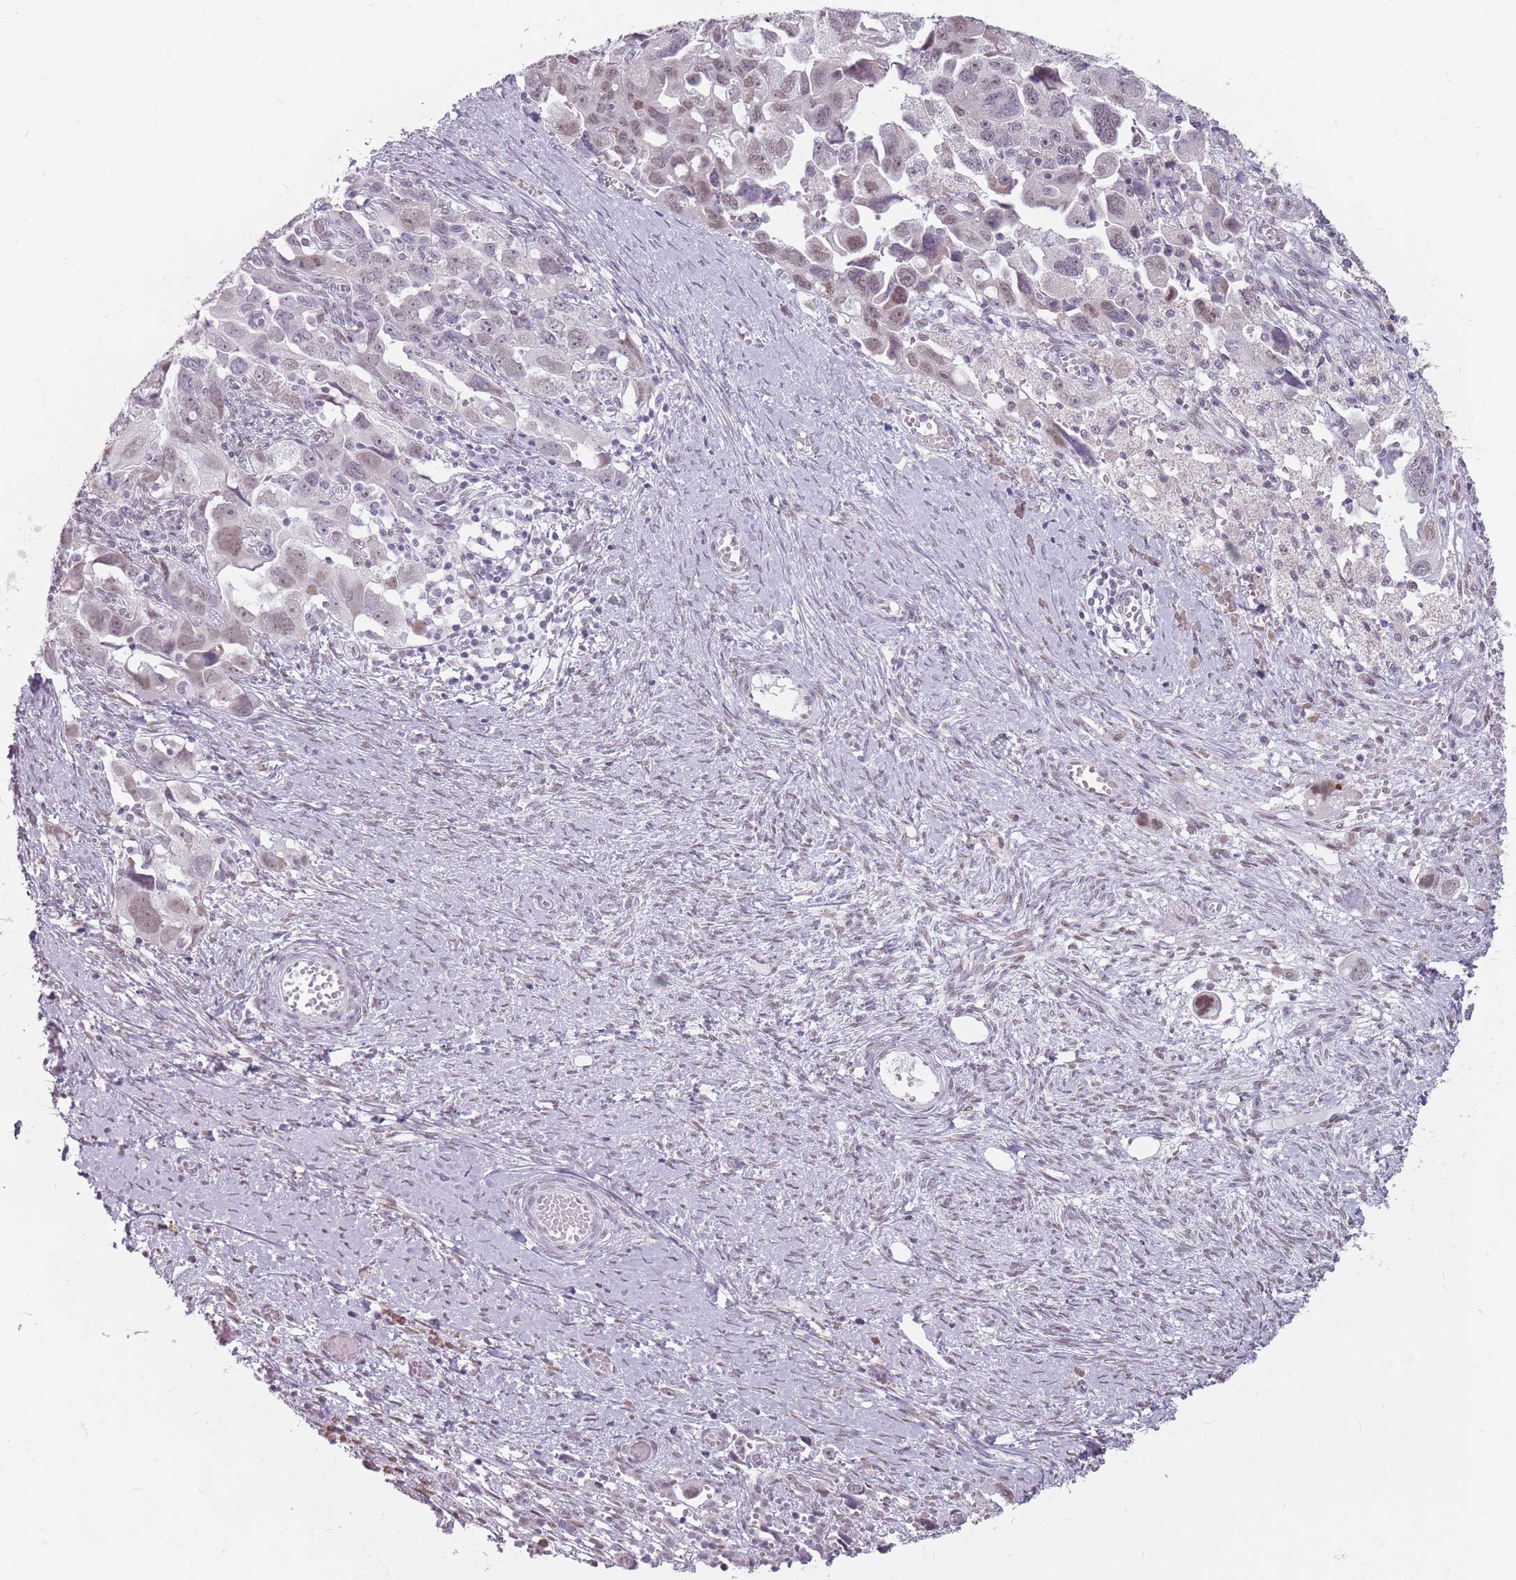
{"staining": {"intensity": "moderate", "quantity": "<25%", "location": "nuclear"}, "tissue": "ovarian cancer", "cell_type": "Tumor cells", "image_type": "cancer", "snomed": [{"axis": "morphology", "description": "Carcinoma, NOS"}, {"axis": "morphology", "description": "Cystadenocarcinoma, serous, NOS"}, {"axis": "topography", "description": "Ovary"}], "caption": "Ovarian cancer (serous cystadenocarcinoma) stained with a brown dye shows moderate nuclear positive positivity in approximately <25% of tumor cells.", "gene": "PTCHD1", "patient": {"sex": "female", "age": 69}}